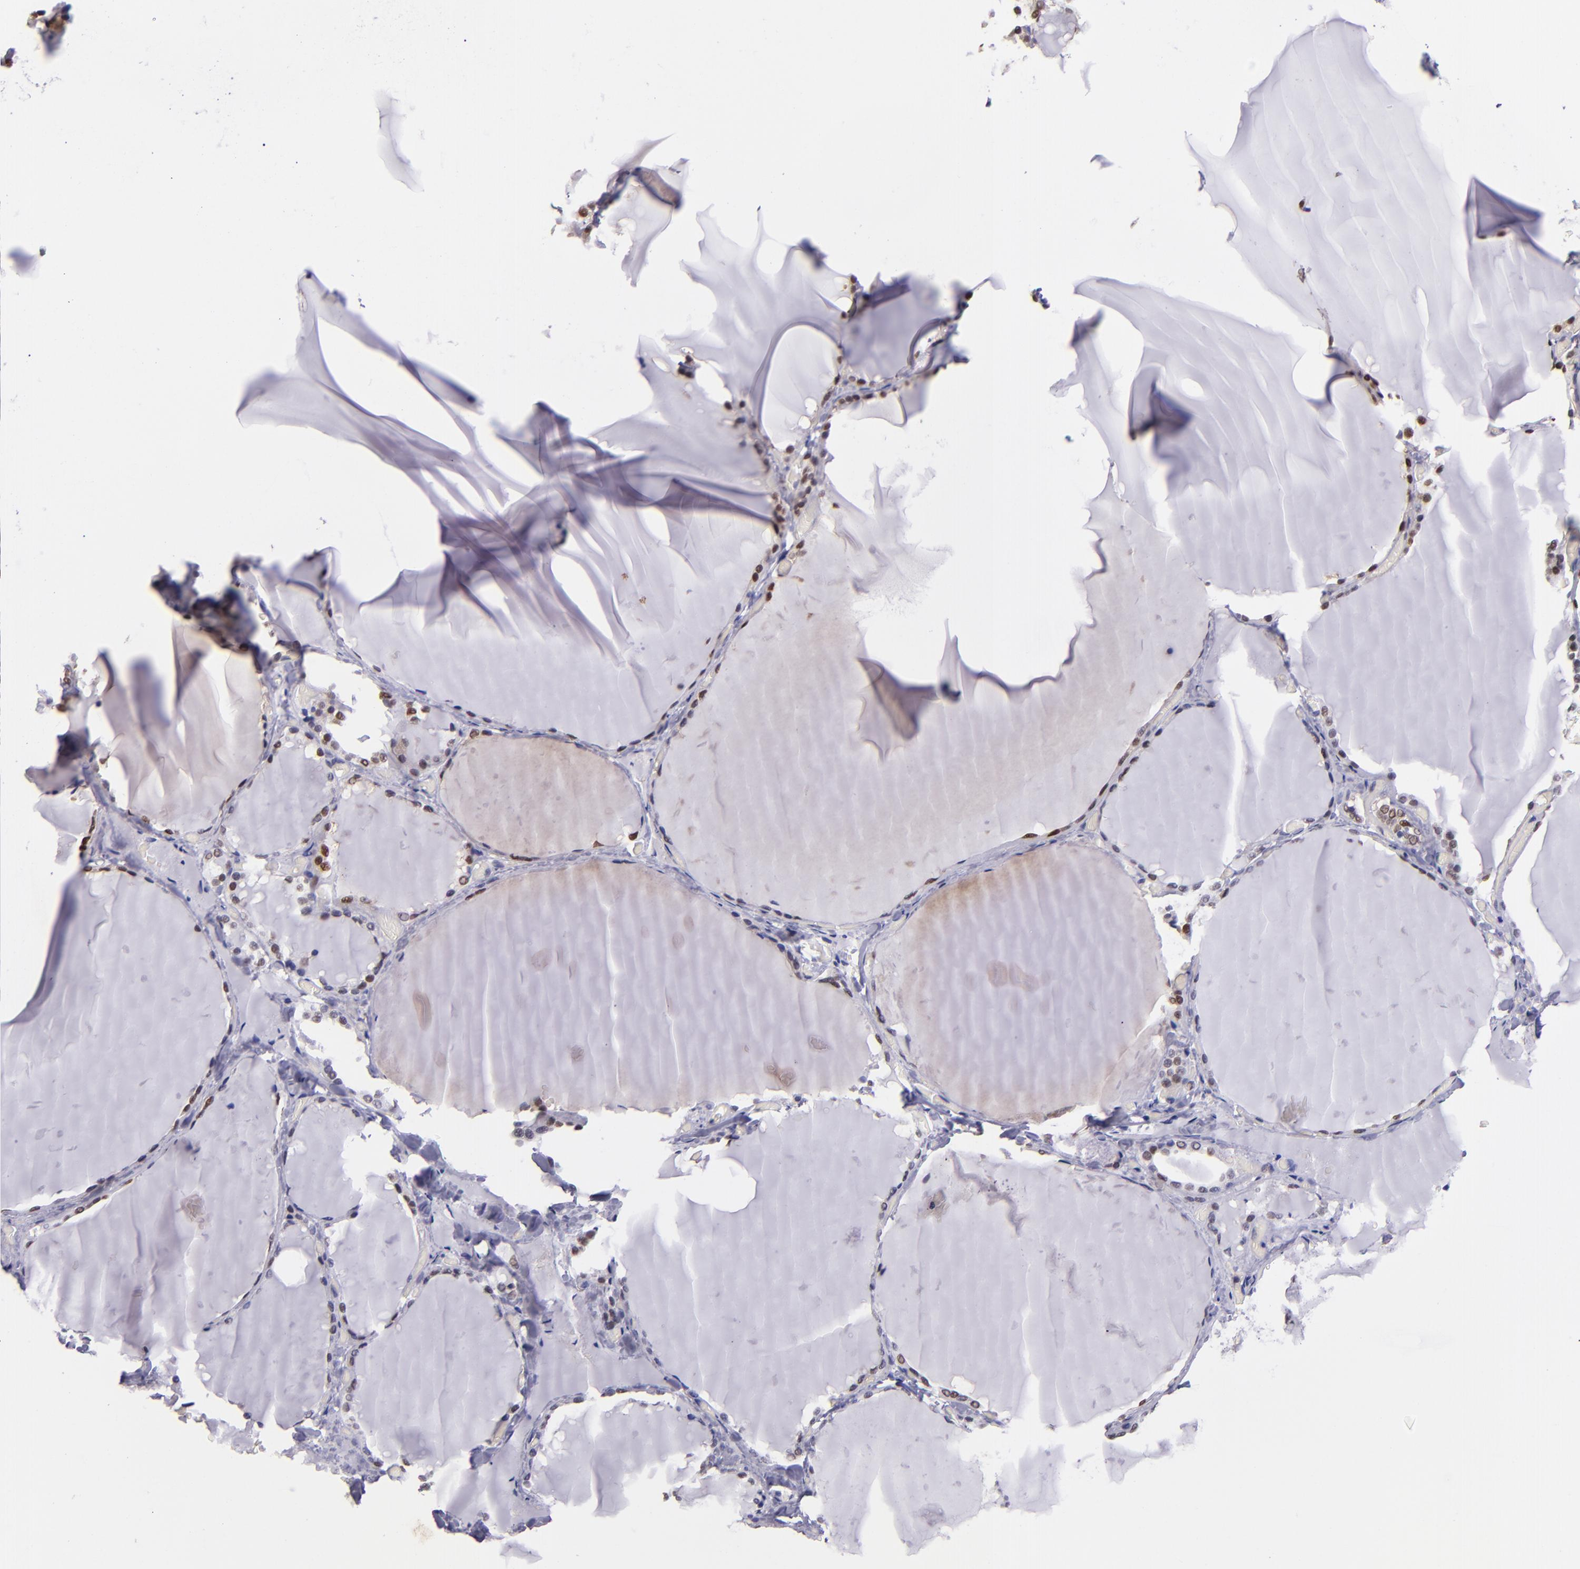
{"staining": {"intensity": "moderate", "quantity": ">75%", "location": "nuclear"}, "tissue": "thyroid gland", "cell_type": "Glandular cells", "image_type": "normal", "snomed": [{"axis": "morphology", "description": "Normal tissue, NOS"}, {"axis": "topography", "description": "Thyroid gland"}], "caption": "Protein staining shows moderate nuclear positivity in about >75% of glandular cells in unremarkable thyroid gland. The staining was performed using DAB (3,3'-diaminobenzidine), with brown indicating positive protein expression. Nuclei are stained blue with hematoxylin.", "gene": "BAG1", "patient": {"sex": "female", "age": 22}}